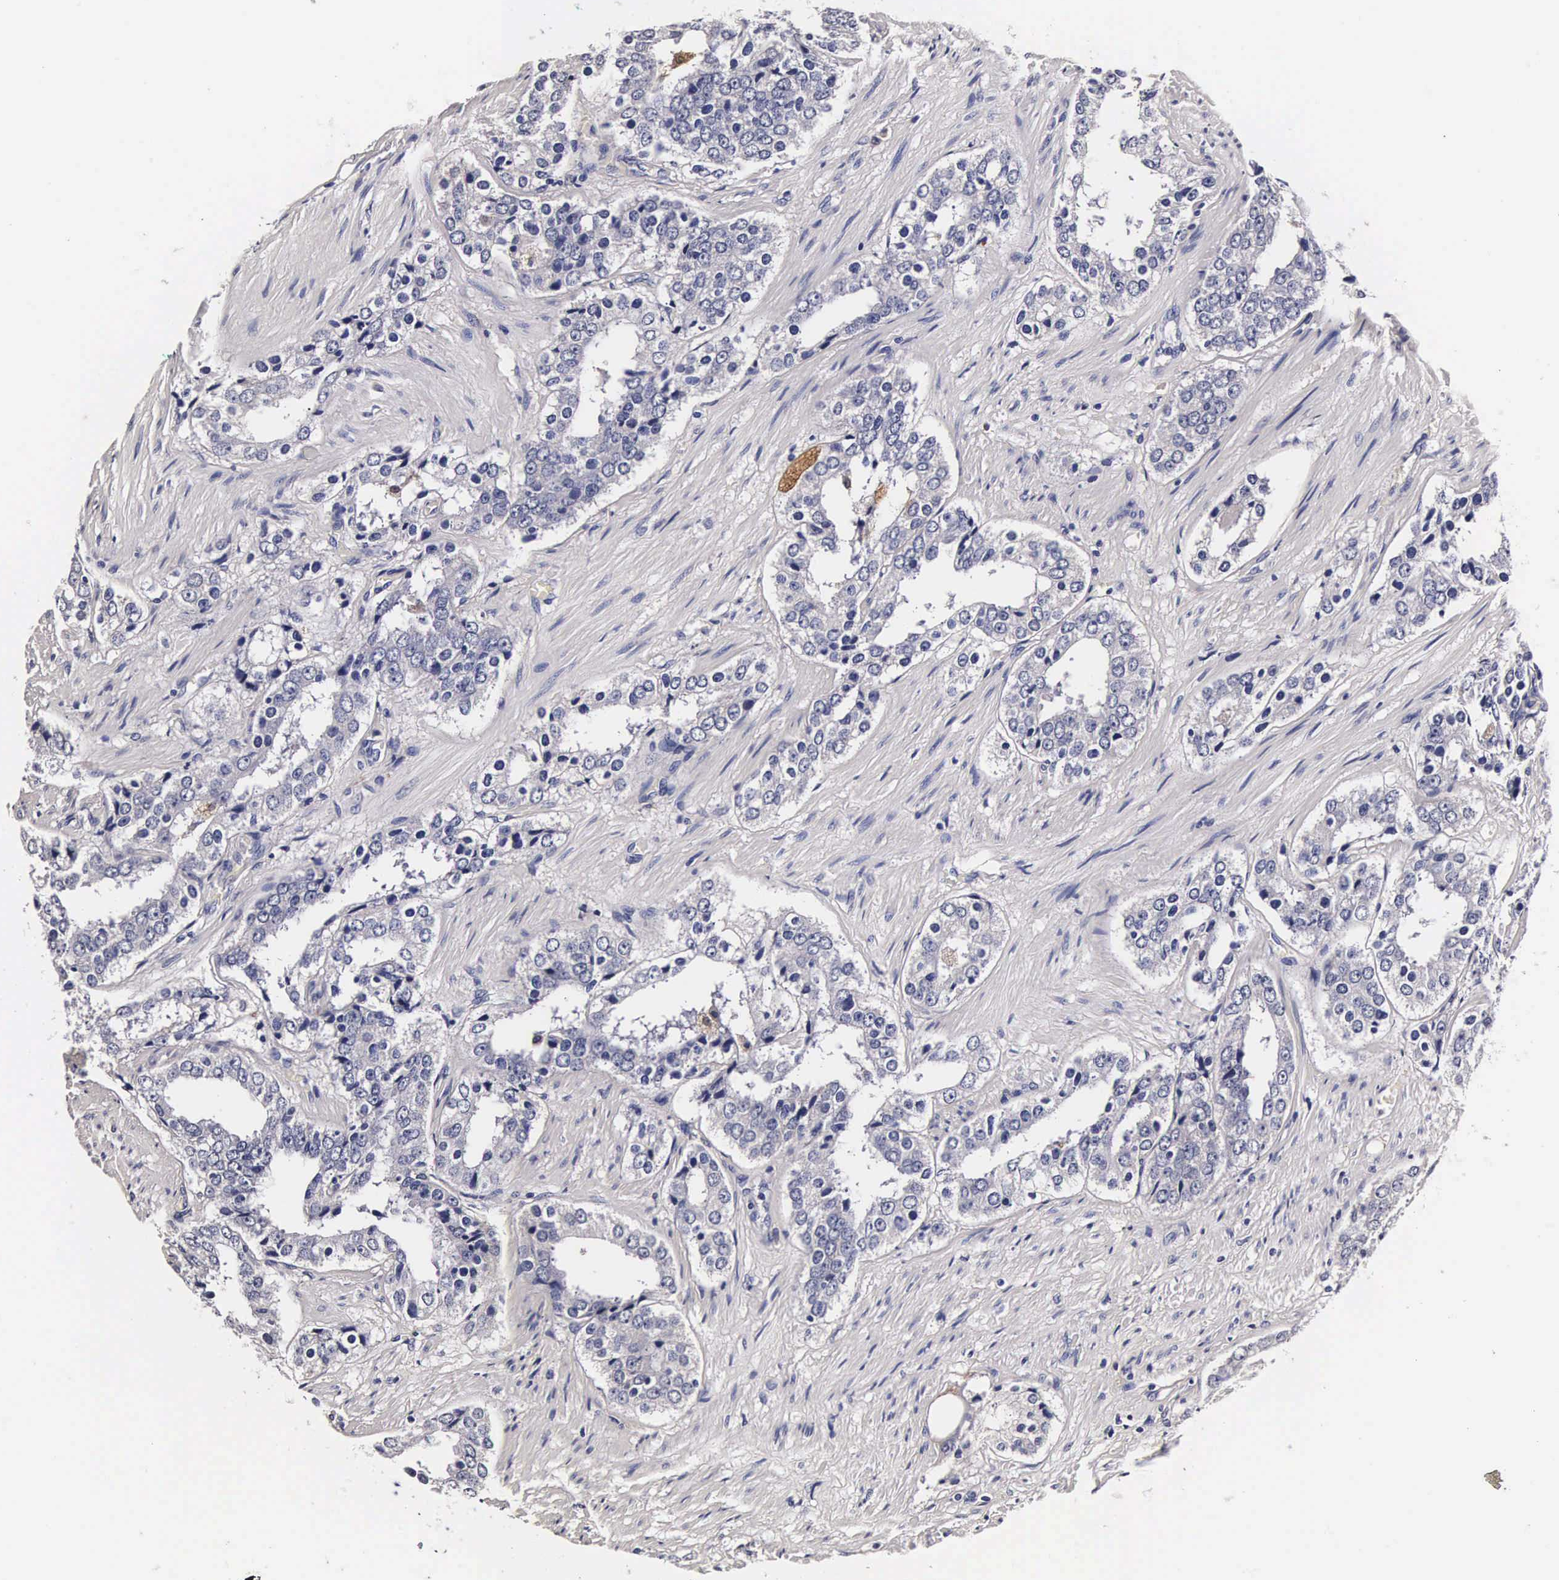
{"staining": {"intensity": "weak", "quantity": "<25%", "location": "cytoplasmic/membranous"}, "tissue": "prostate cancer", "cell_type": "Tumor cells", "image_type": "cancer", "snomed": [{"axis": "morphology", "description": "Adenocarcinoma, Medium grade"}, {"axis": "topography", "description": "Prostate"}], "caption": "Micrograph shows no protein staining in tumor cells of medium-grade adenocarcinoma (prostate) tissue.", "gene": "CTSB", "patient": {"sex": "male", "age": 73}}